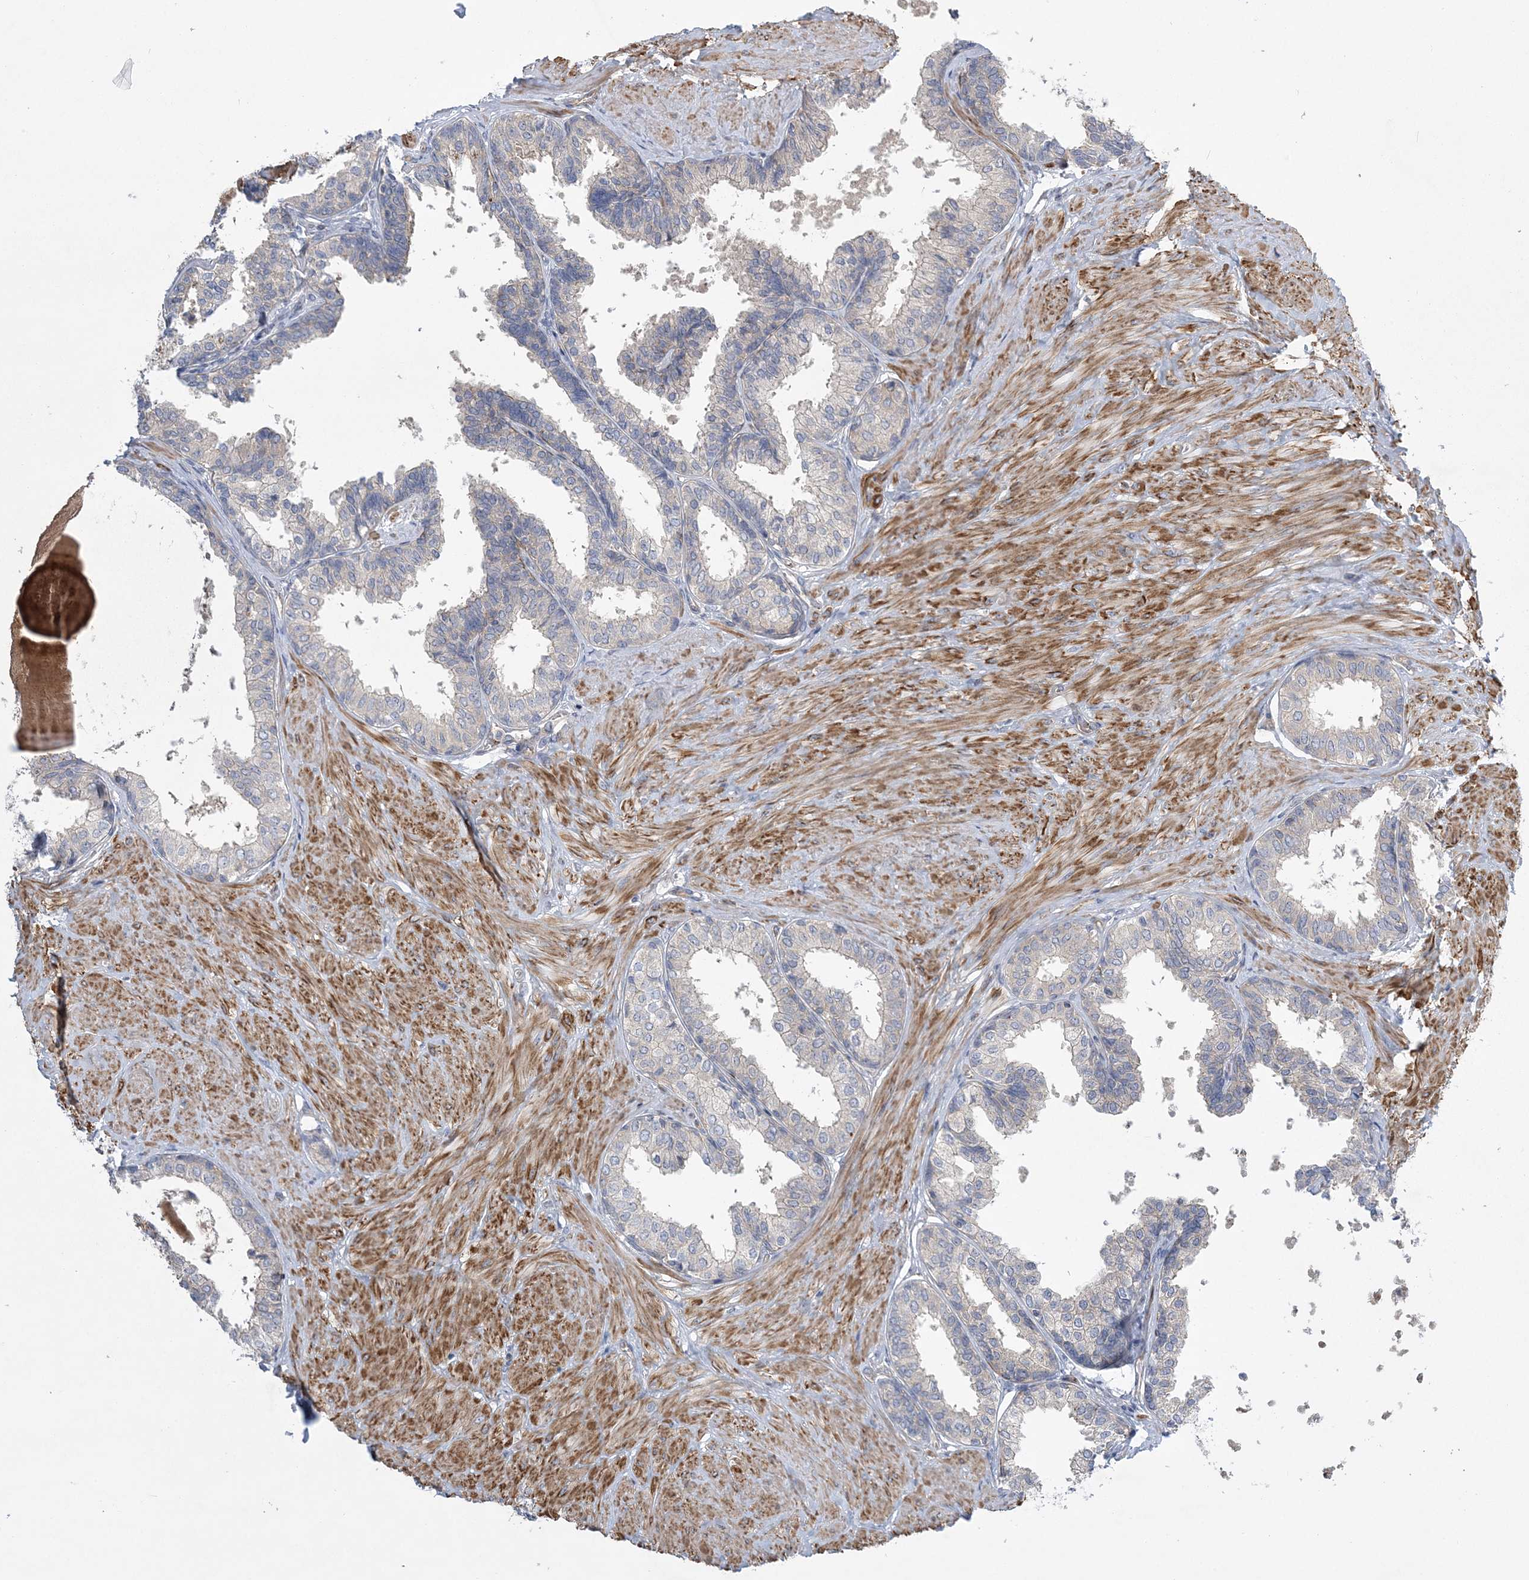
{"staining": {"intensity": "negative", "quantity": "none", "location": "none"}, "tissue": "prostate", "cell_type": "Glandular cells", "image_type": "normal", "snomed": [{"axis": "morphology", "description": "Normal tissue, NOS"}, {"axis": "topography", "description": "Prostate"}], "caption": "Immunohistochemistry (IHC) photomicrograph of normal prostate: human prostate stained with DAB (3,3'-diaminobenzidine) shows no significant protein positivity in glandular cells.", "gene": "CALN1", "patient": {"sex": "male", "age": 48}}